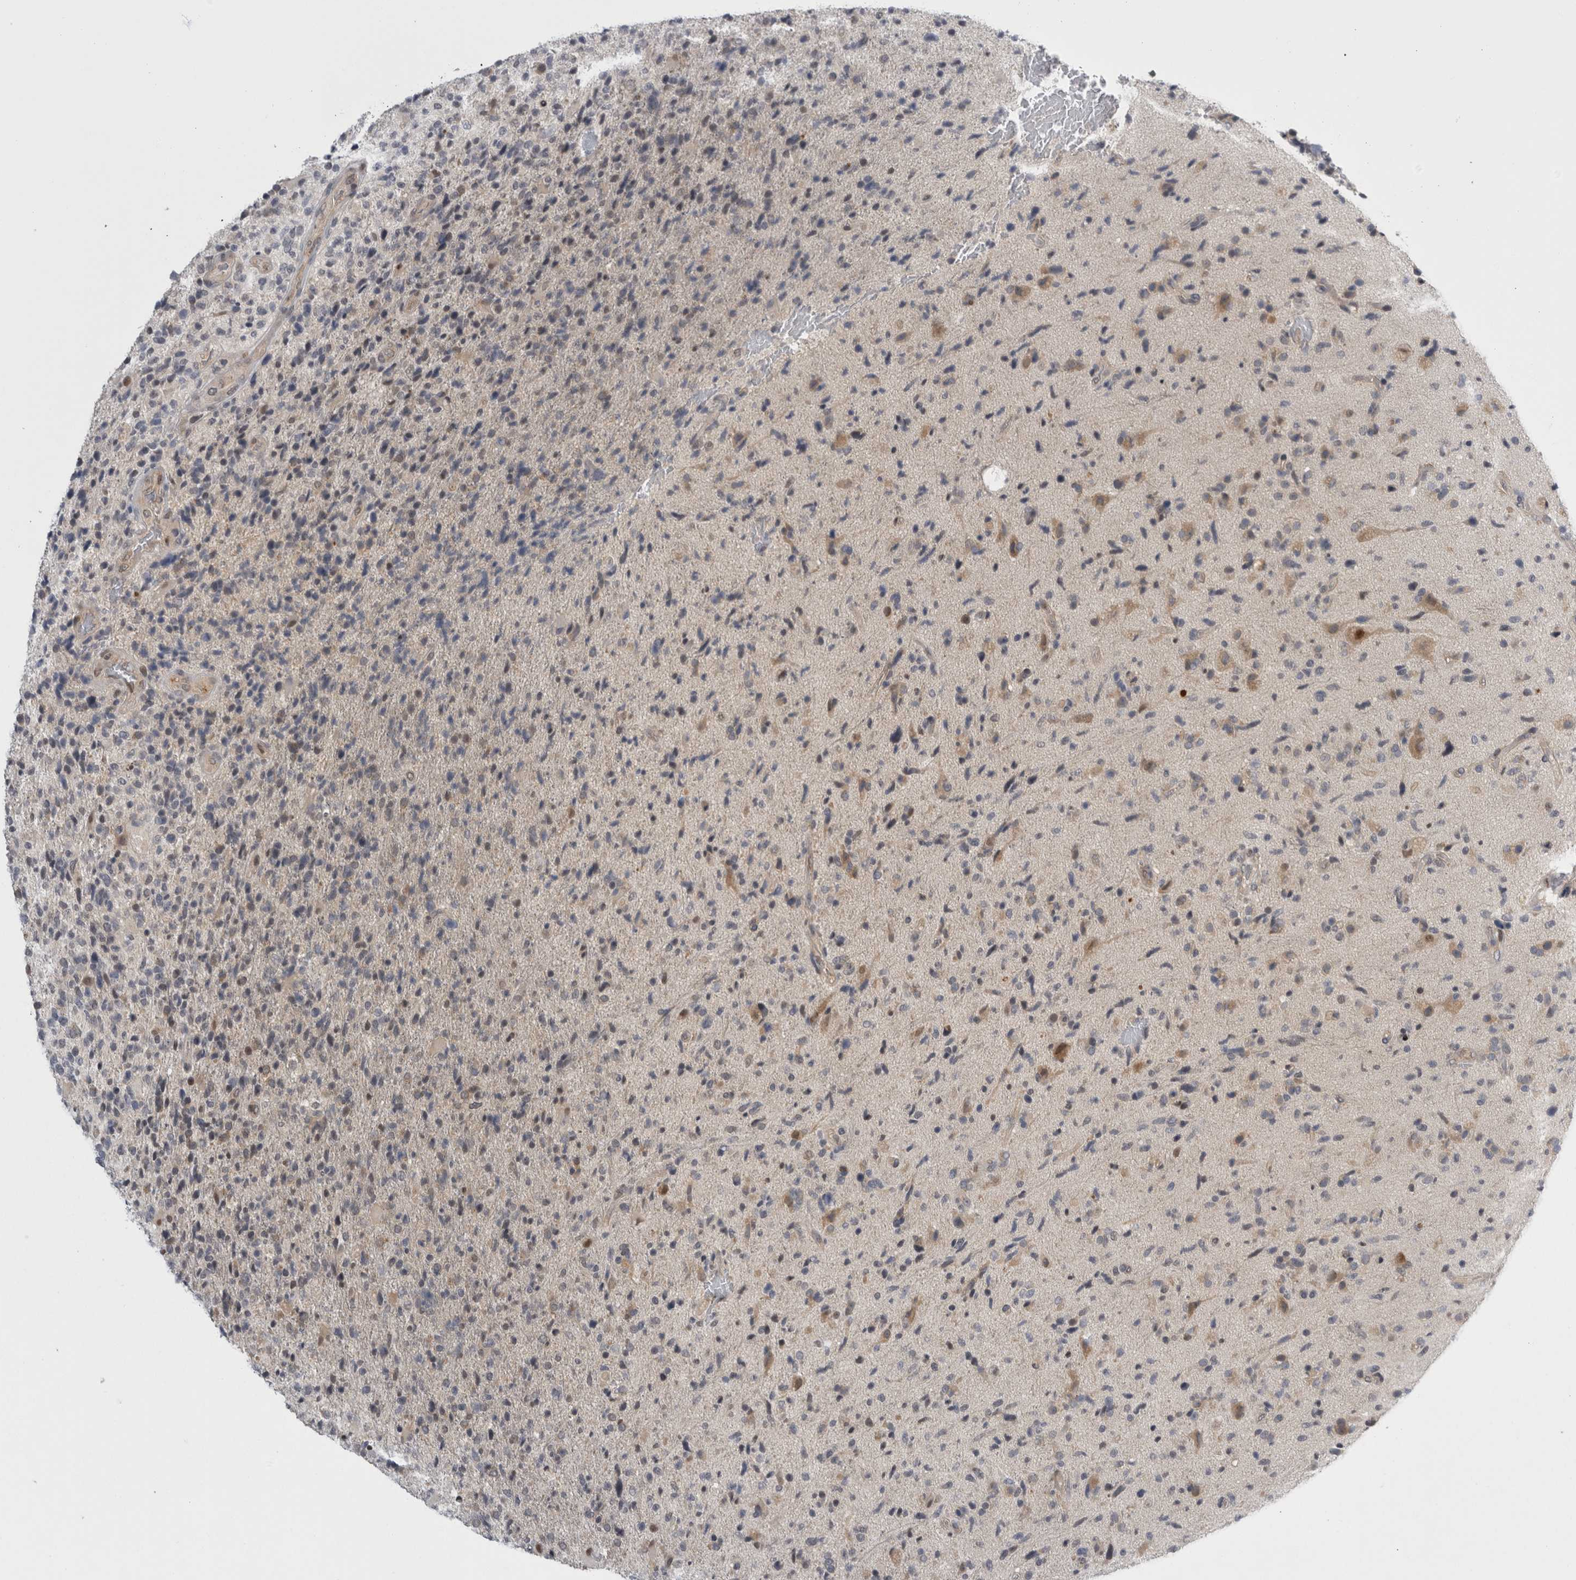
{"staining": {"intensity": "weak", "quantity": "<25%", "location": "cytoplasmic/membranous,nuclear"}, "tissue": "glioma", "cell_type": "Tumor cells", "image_type": "cancer", "snomed": [{"axis": "morphology", "description": "Glioma, malignant, High grade"}, {"axis": "topography", "description": "Brain"}], "caption": "Tumor cells show no significant protein expression in glioma.", "gene": "PSMB2", "patient": {"sex": "male", "age": 72}}